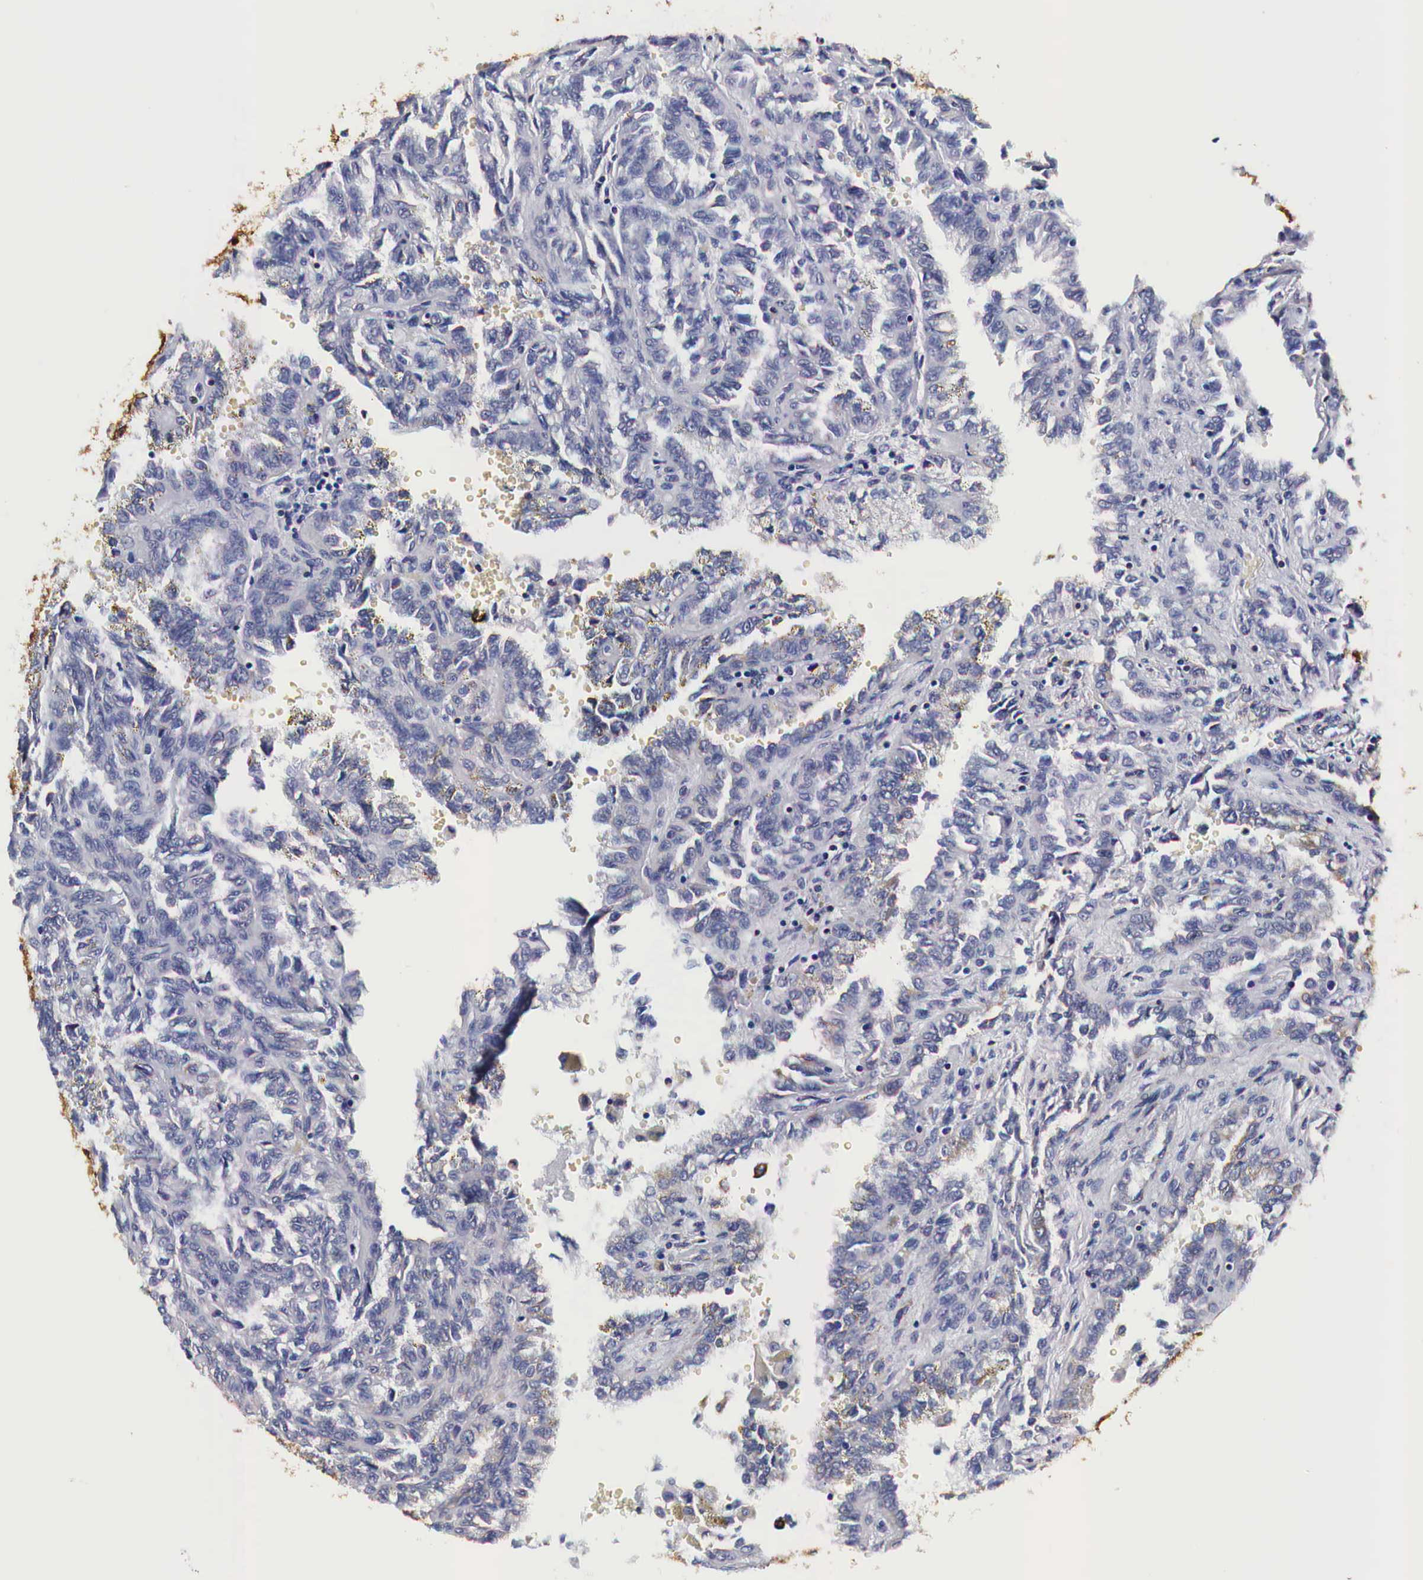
{"staining": {"intensity": "negative", "quantity": "none", "location": "none"}, "tissue": "renal cancer", "cell_type": "Tumor cells", "image_type": "cancer", "snomed": [{"axis": "morphology", "description": "Inflammation, NOS"}, {"axis": "morphology", "description": "Adenocarcinoma, NOS"}, {"axis": "topography", "description": "Kidney"}], "caption": "DAB (3,3'-diaminobenzidine) immunohistochemical staining of adenocarcinoma (renal) shows no significant expression in tumor cells. The staining is performed using DAB brown chromogen with nuclei counter-stained in using hematoxylin.", "gene": "CKAP4", "patient": {"sex": "male", "age": 68}}